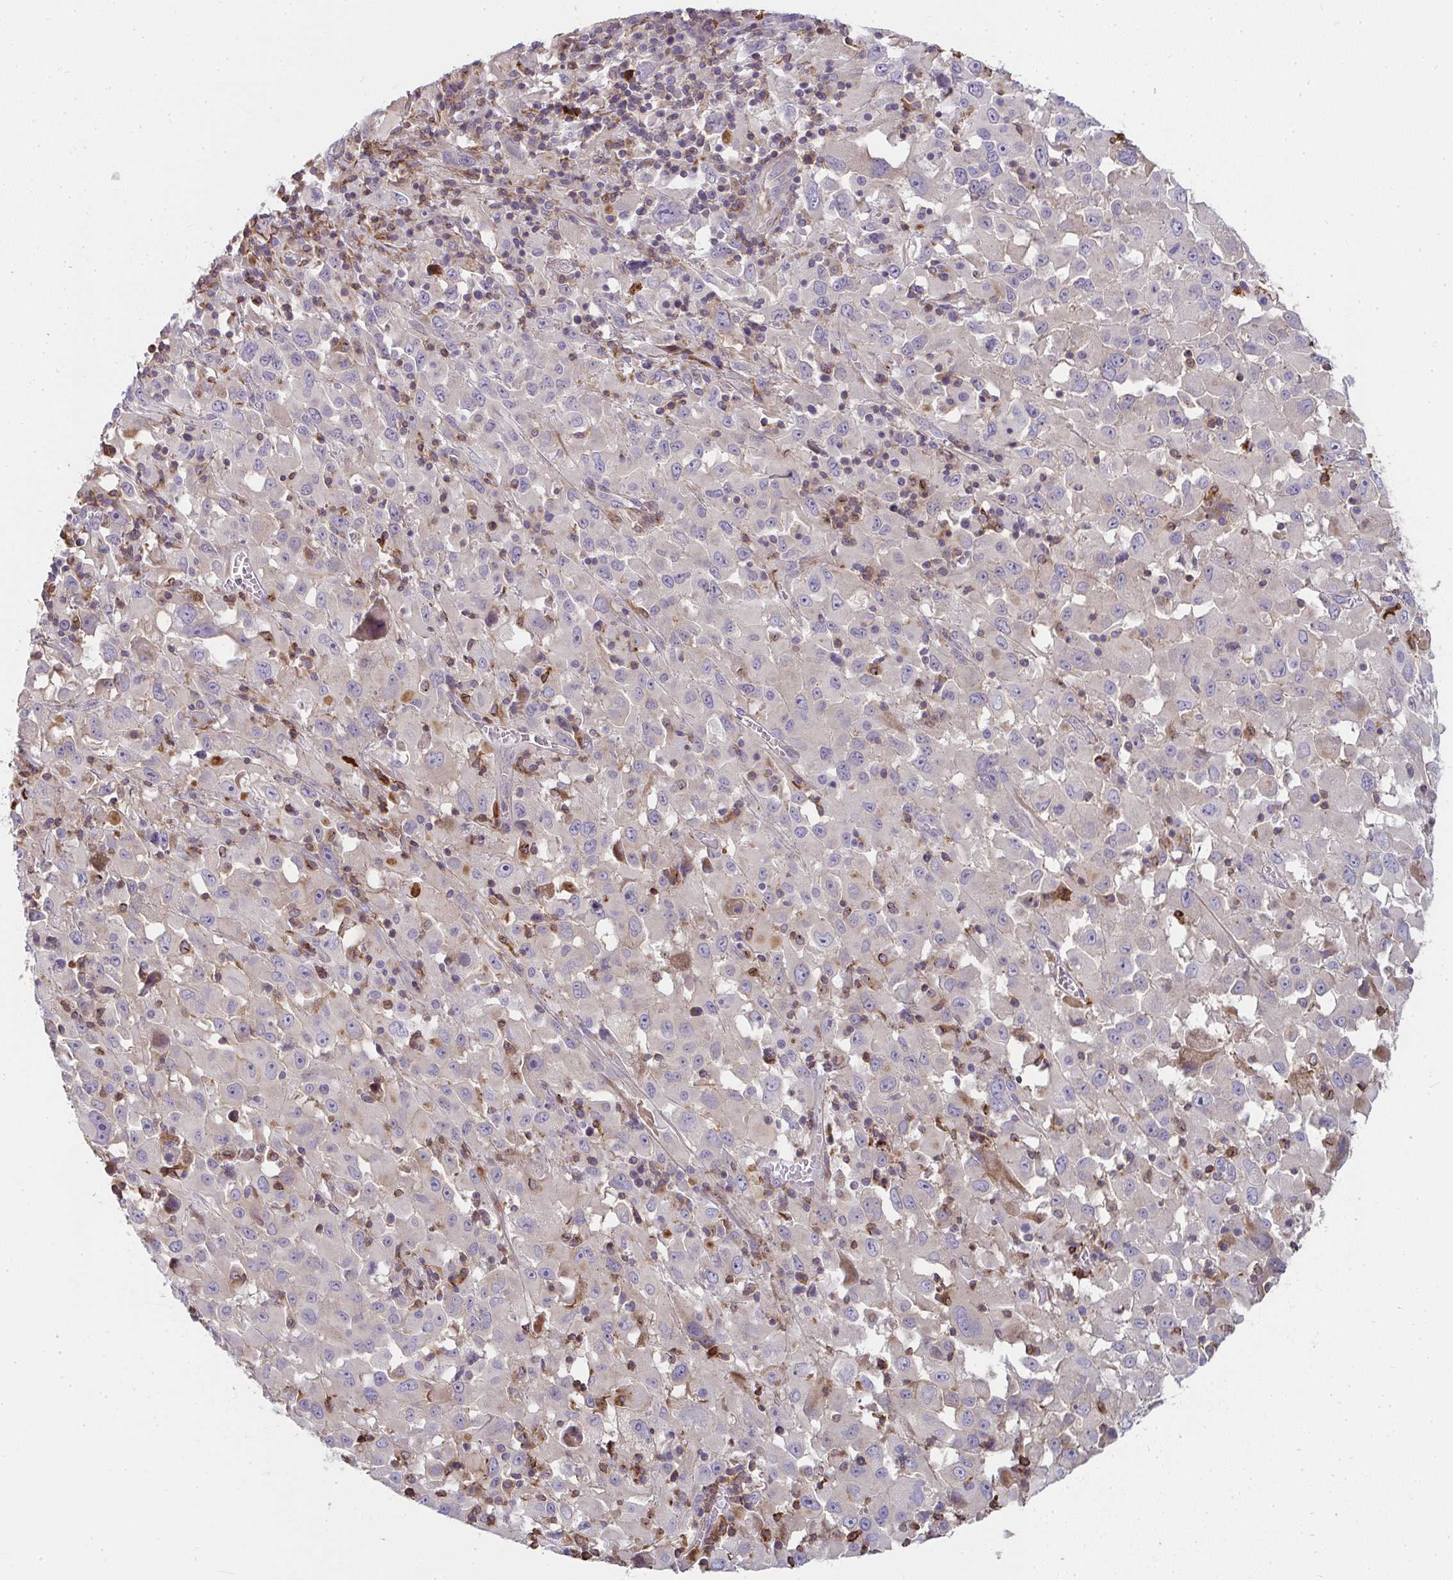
{"staining": {"intensity": "negative", "quantity": "none", "location": "none"}, "tissue": "melanoma", "cell_type": "Tumor cells", "image_type": "cancer", "snomed": [{"axis": "morphology", "description": "Malignant melanoma, Metastatic site"}, {"axis": "topography", "description": "Soft tissue"}], "caption": "This is a micrograph of IHC staining of melanoma, which shows no staining in tumor cells. (DAB immunohistochemistry visualized using brightfield microscopy, high magnification).", "gene": "CSF3R", "patient": {"sex": "male", "age": 50}}